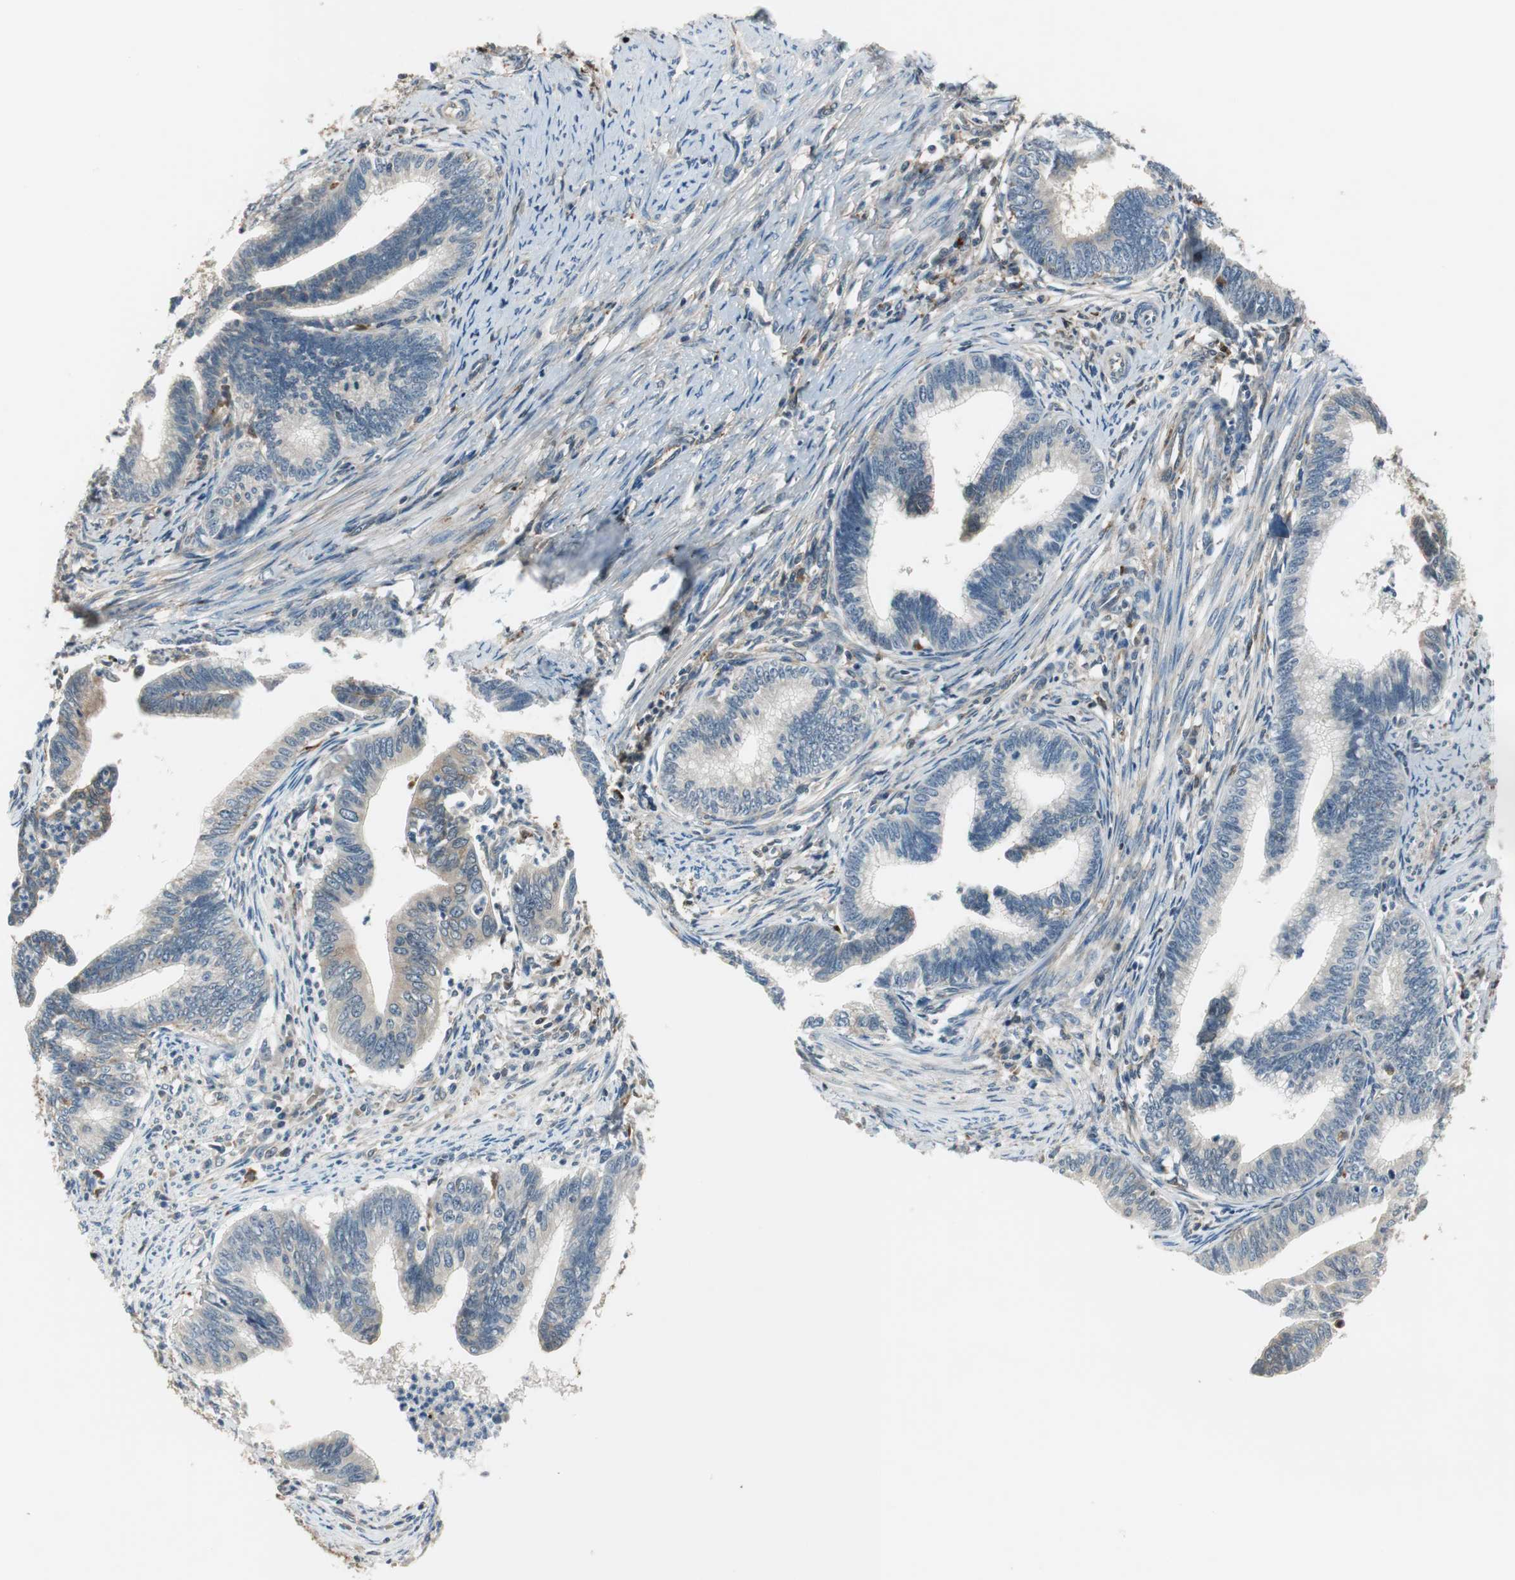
{"staining": {"intensity": "negative", "quantity": "none", "location": "none"}, "tissue": "cervical cancer", "cell_type": "Tumor cells", "image_type": "cancer", "snomed": [{"axis": "morphology", "description": "Adenocarcinoma, NOS"}, {"axis": "topography", "description": "Cervix"}], "caption": "The photomicrograph exhibits no significant positivity in tumor cells of adenocarcinoma (cervical).", "gene": "NCK1", "patient": {"sex": "female", "age": 36}}